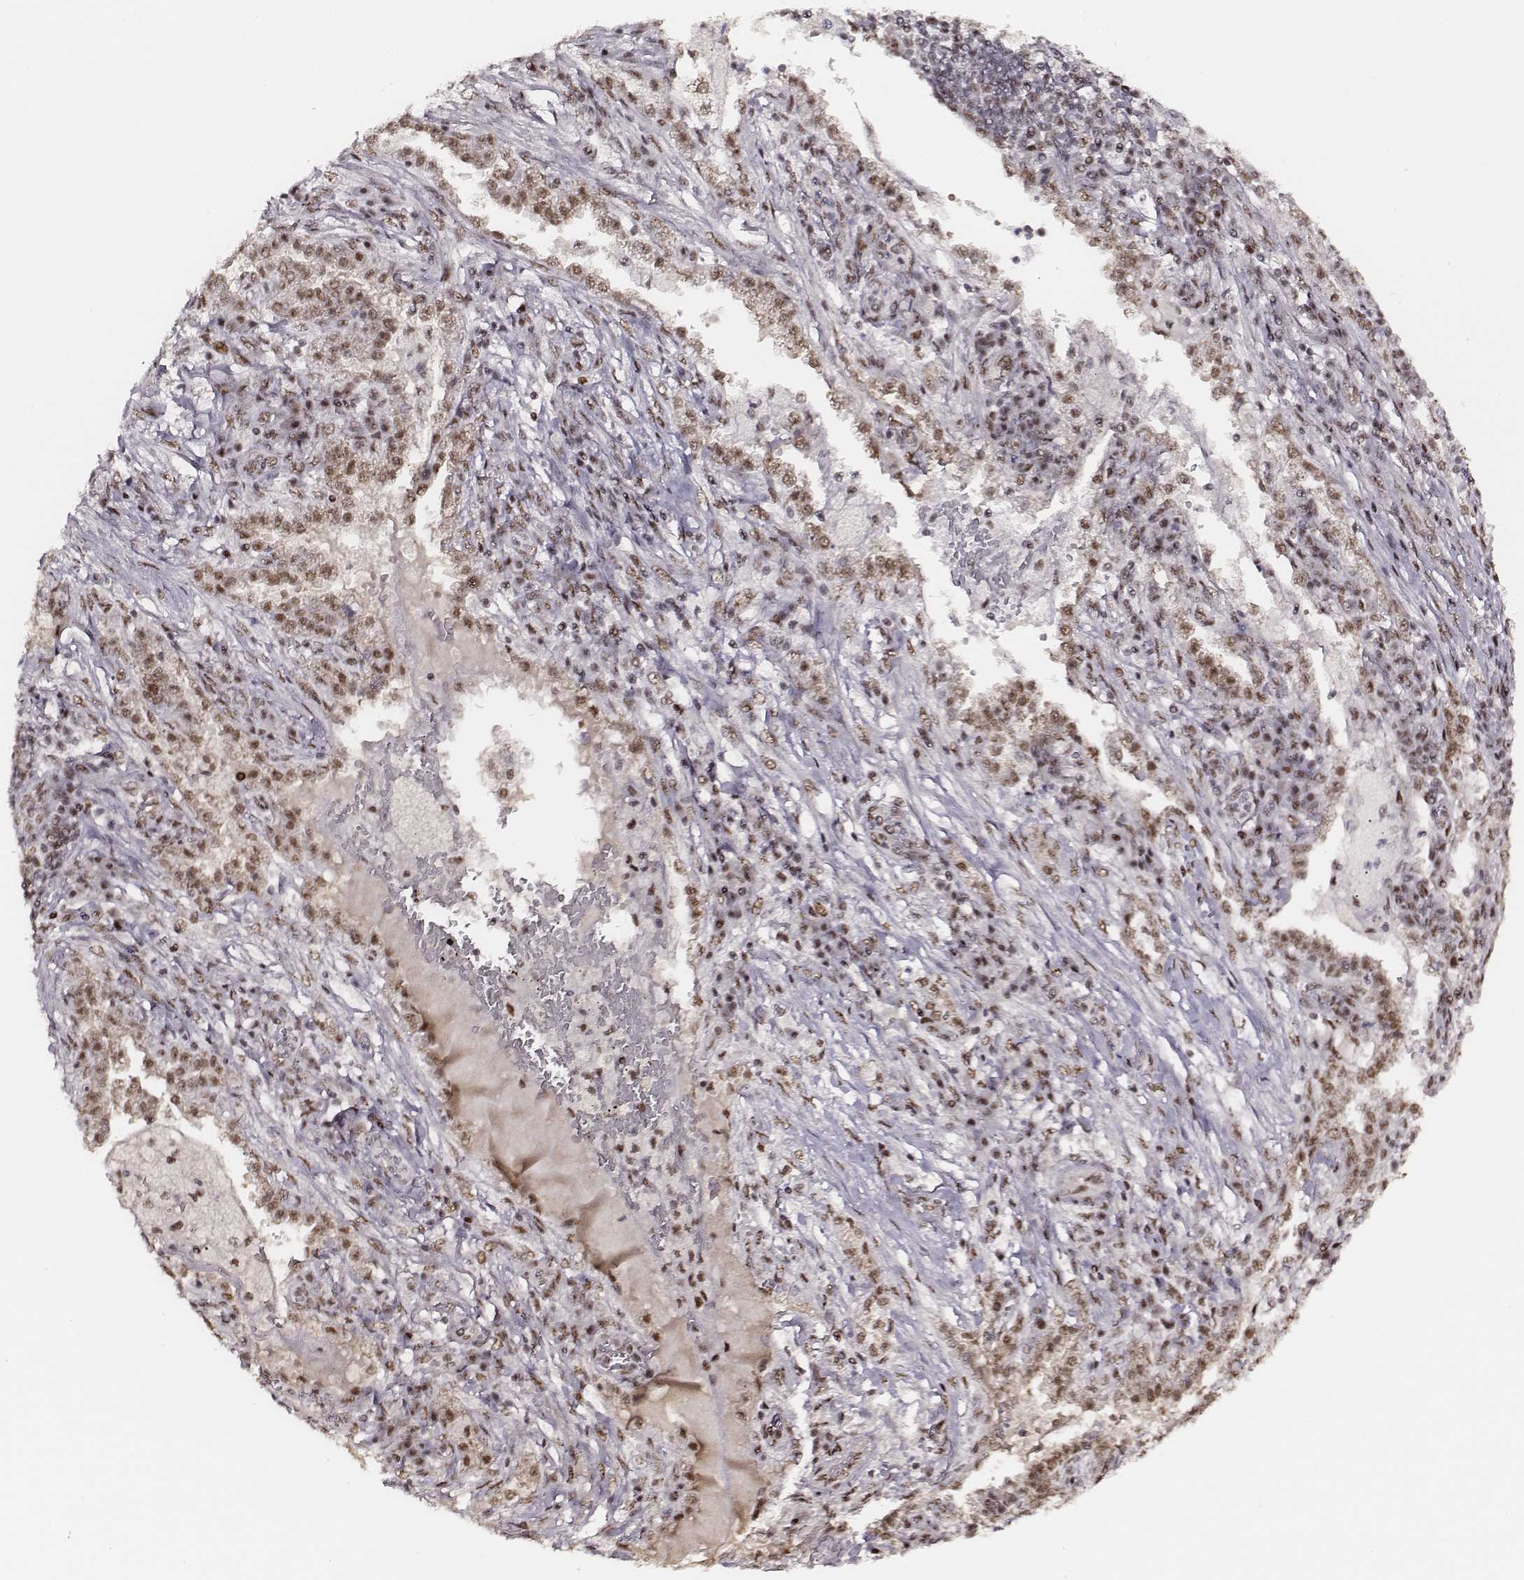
{"staining": {"intensity": "moderate", "quantity": ">75%", "location": "nuclear"}, "tissue": "lung cancer", "cell_type": "Tumor cells", "image_type": "cancer", "snomed": [{"axis": "morphology", "description": "Adenocarcinoma, NOS"}, {"axis": "topography", "description": "Lung"}], "caption": "Lung adenocarcinoma was stained to show a protein in brown. There is medium levels of moderate nuclear expression in approximately >75% of tumor cells.", "gene": "PPARA", "patient": {"sex": "male", "age": 57}}